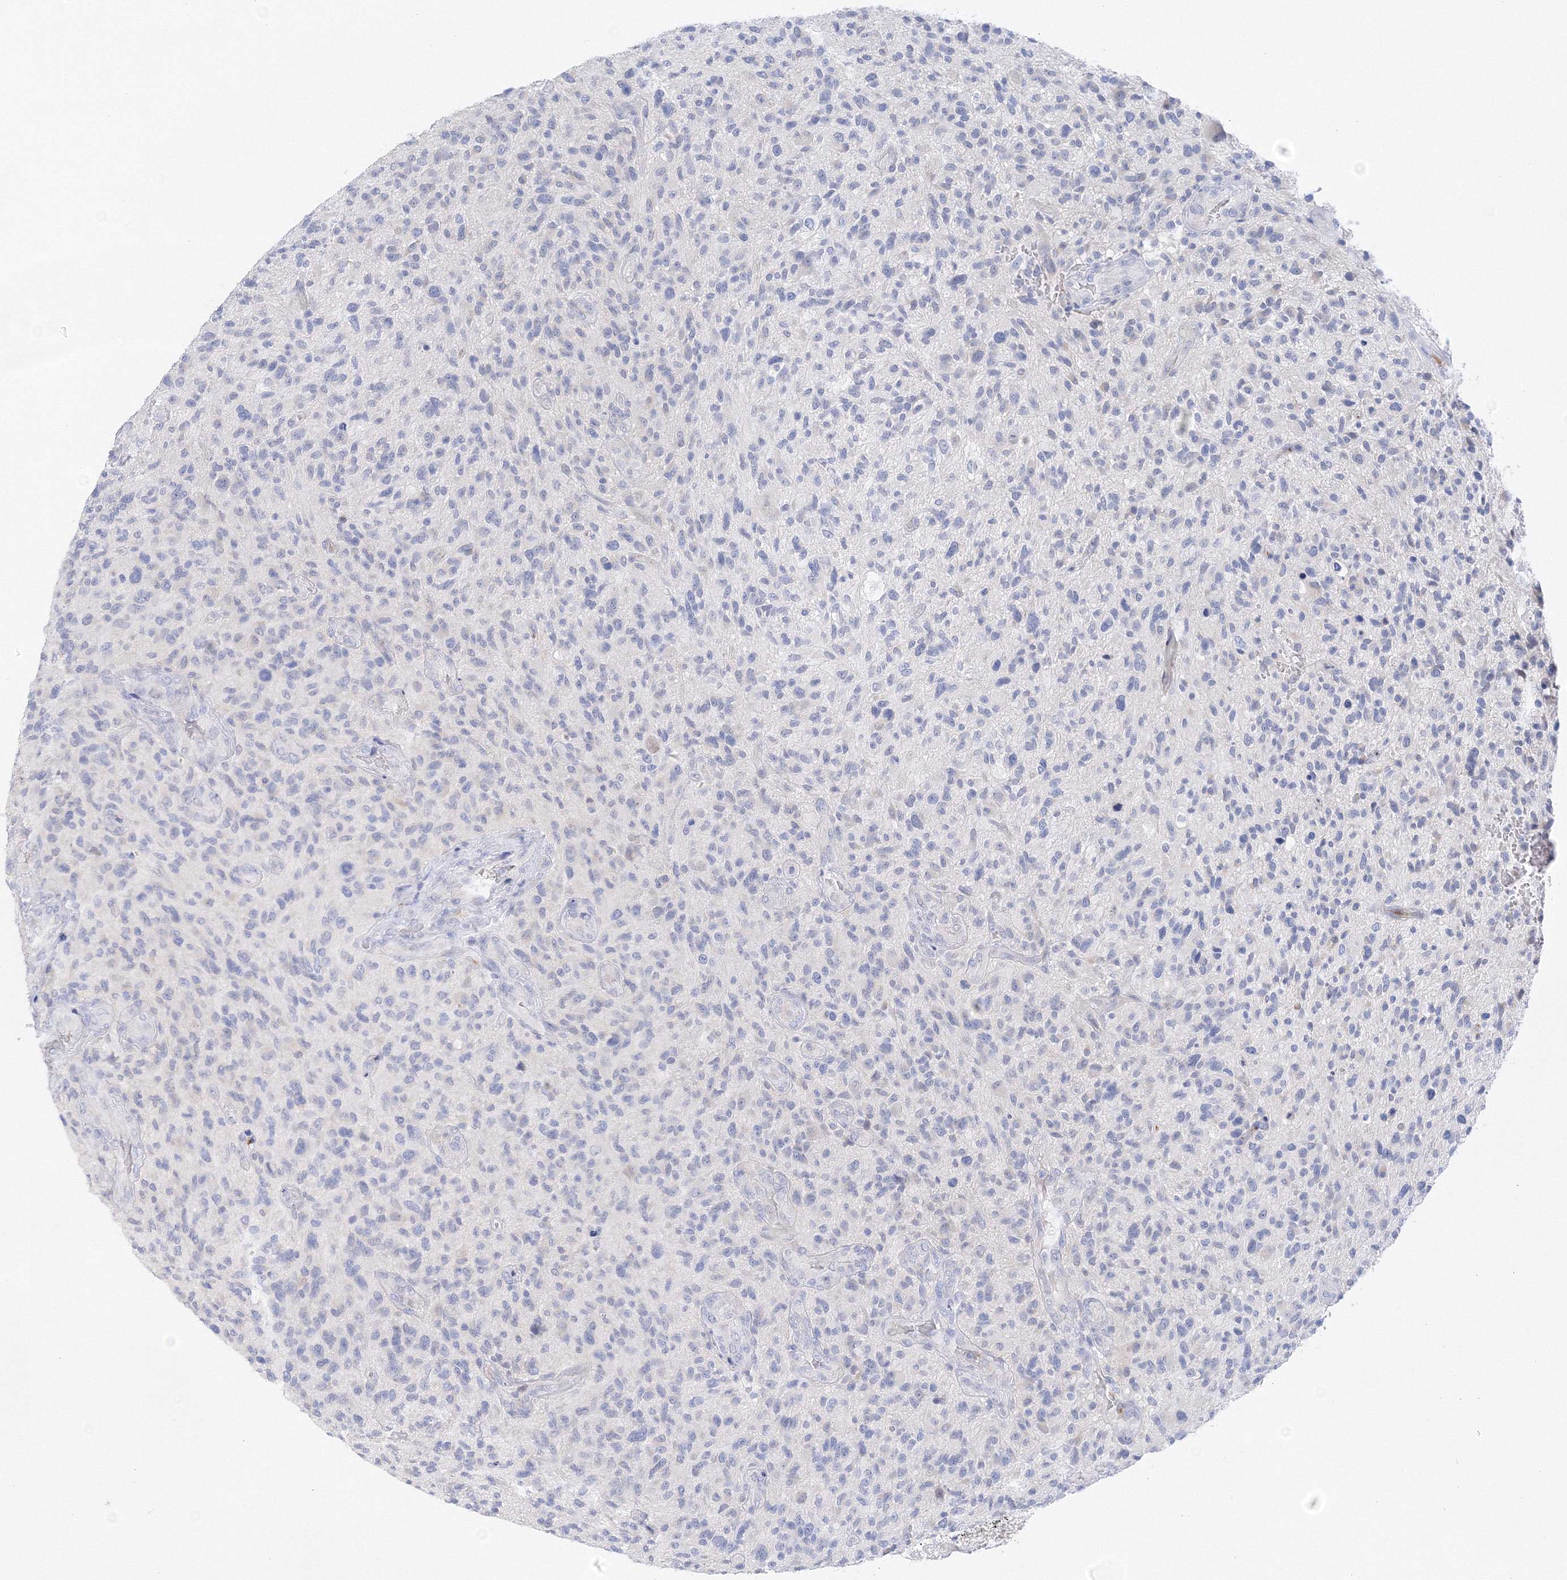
{"staining": {"intensity": "negative", "quantity": "none", "location": "none"}, "tissue": "glioma", "cell_type": "Tumor cells", "image_type": "cancer", "snomed": [{"axis": "morphology", "description": "Glioma, malignant, High grade"}, {"axis": "topography", "description": "Brain"}], "caption": "This photomicrograph is of glioma stained with immunohistochemistry to label a protein in brown with the nuclei are counter-stained blue. There is no positivity in tumor cells.", "gene": "TAMM41", "patient": {"sex": "male", "age": 47}}